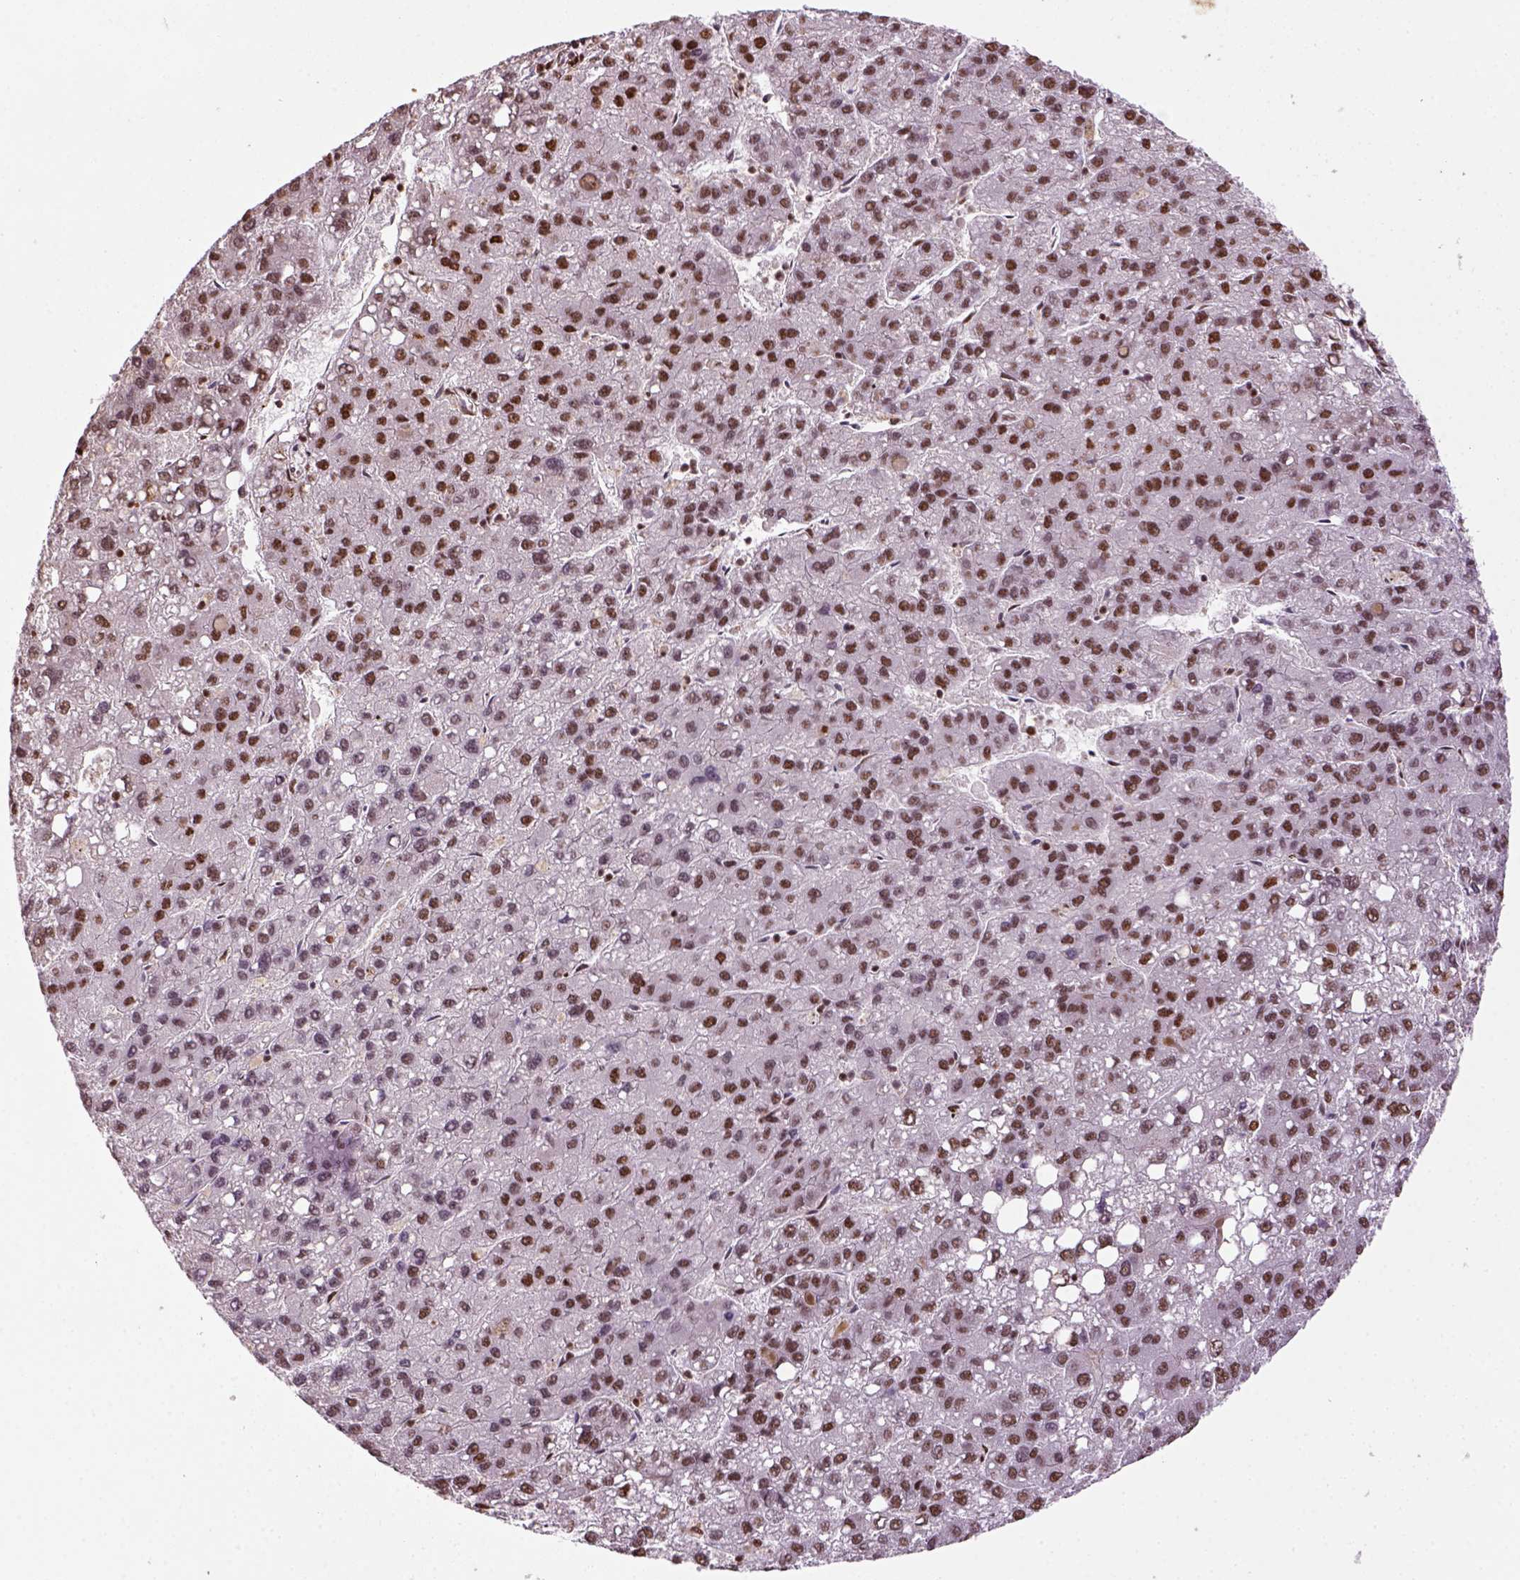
{"staining": {"intensity": "strong", "quantity": "25%-75%", "location": "nuclear"}, "tissue": "liver cancer", "cell_type": "Tumor cells", "image_type": "cancer", "snomed": [{"axis": "morphology", "description": "Carcinoma, Hepatocellular, NOS"}, {"axis": "topography", "description": "Liver"}], "caption": "The immunohistochemical stain labels strong nuclear expression in tumor cells of liver cancer tissue. (DAB (3,3'-diaminobenzidine) IHC with brightfield microscopy, high magnification).", "gene": "CCAR1", "patient": {"sex": "female", "age": 82}}